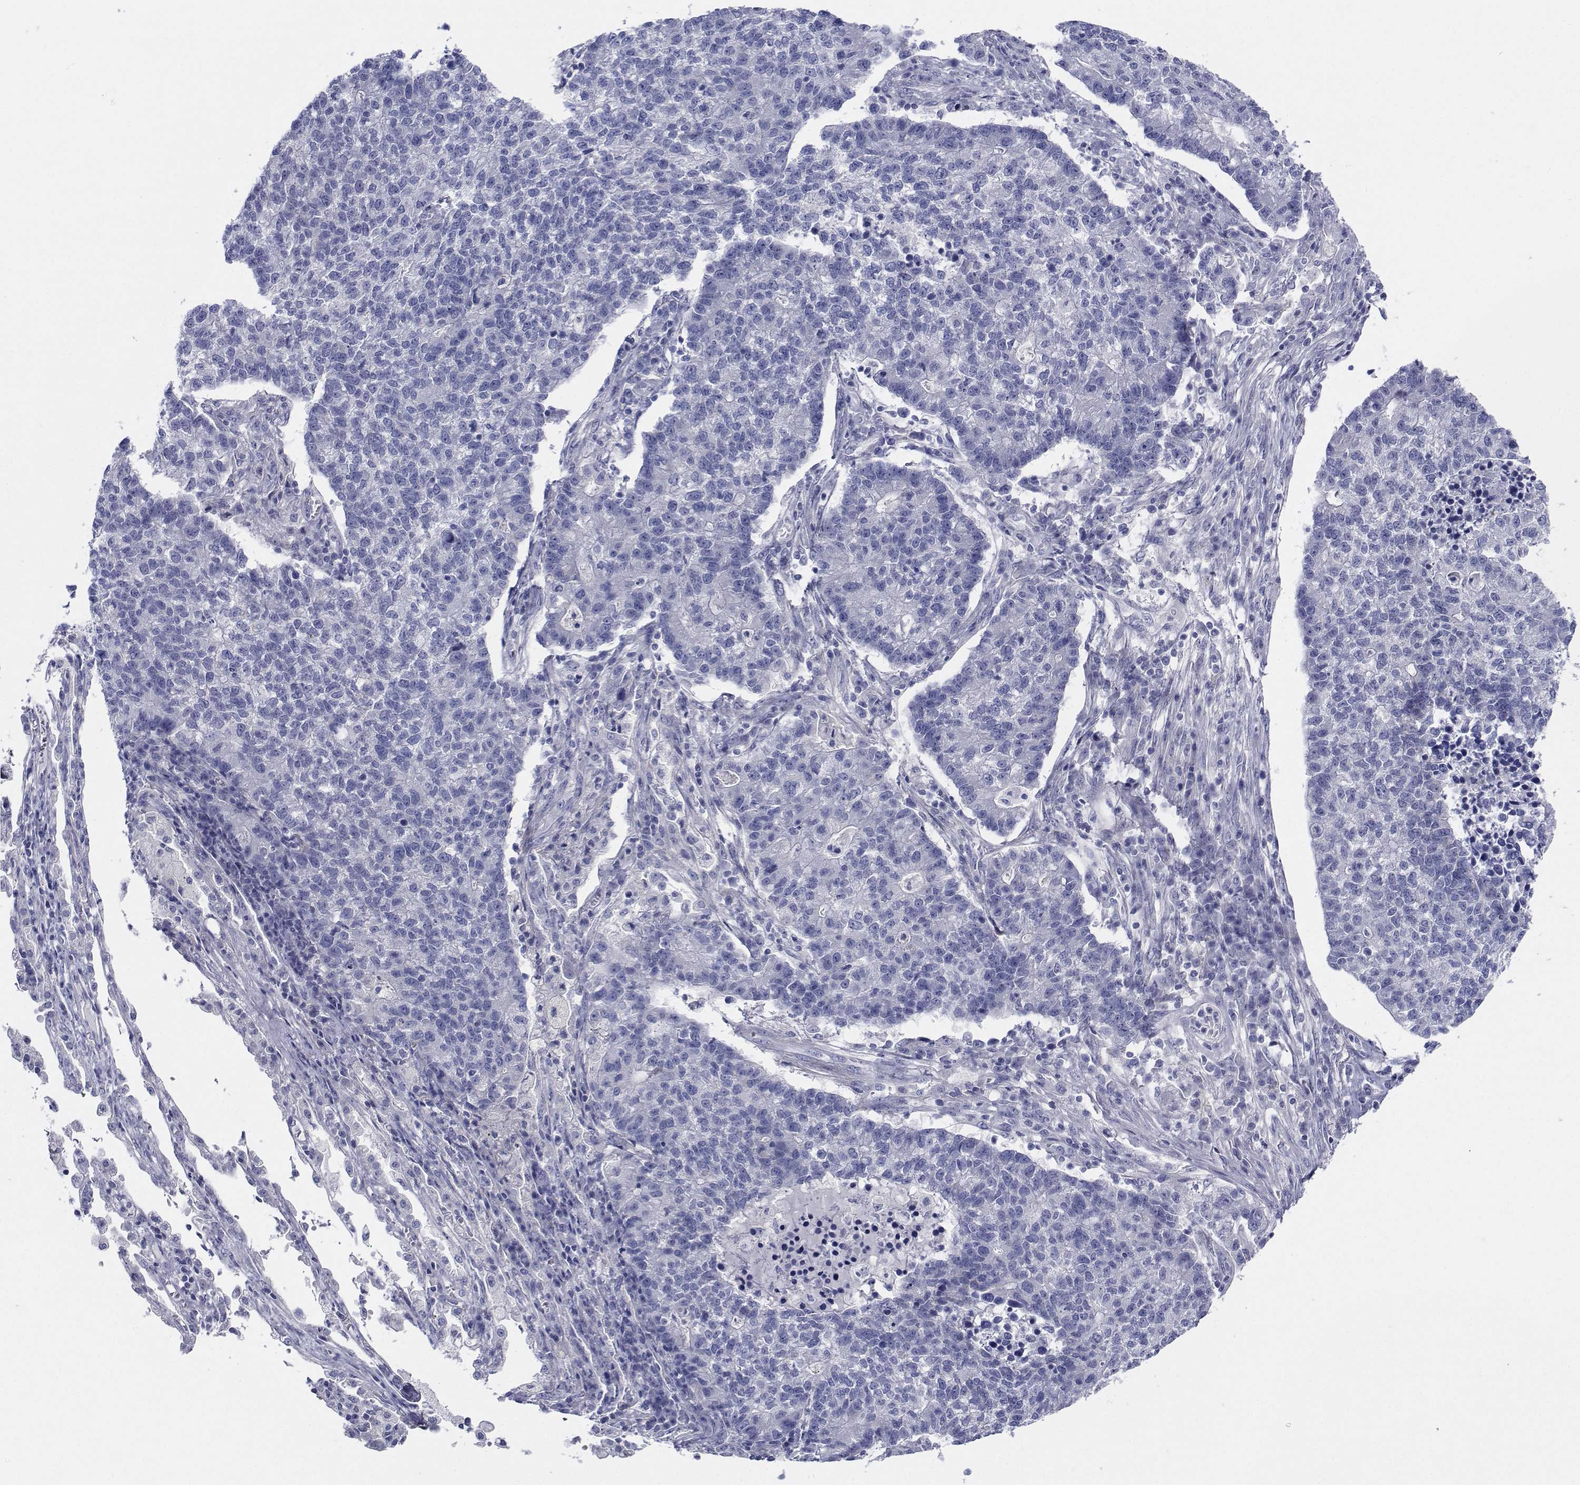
{"staining": {"intensity": "negative", "quantity": "none", "location": "none"}, "tissue": "lung cancer", "cell_type": "Tumor cells", "image_type": "cancer", "snomed": [{"axis": "morphology", "description": "Adenocarcinoma, NOS"}, {"axis": "topography", "description": "Lung"}], "caption": "Lung cancer stained for a protein using immunohistochemistry demonstrates no expression tumor cells.", "gene": "CDHR3", "patient": {"sex": "male", "age": 57}}